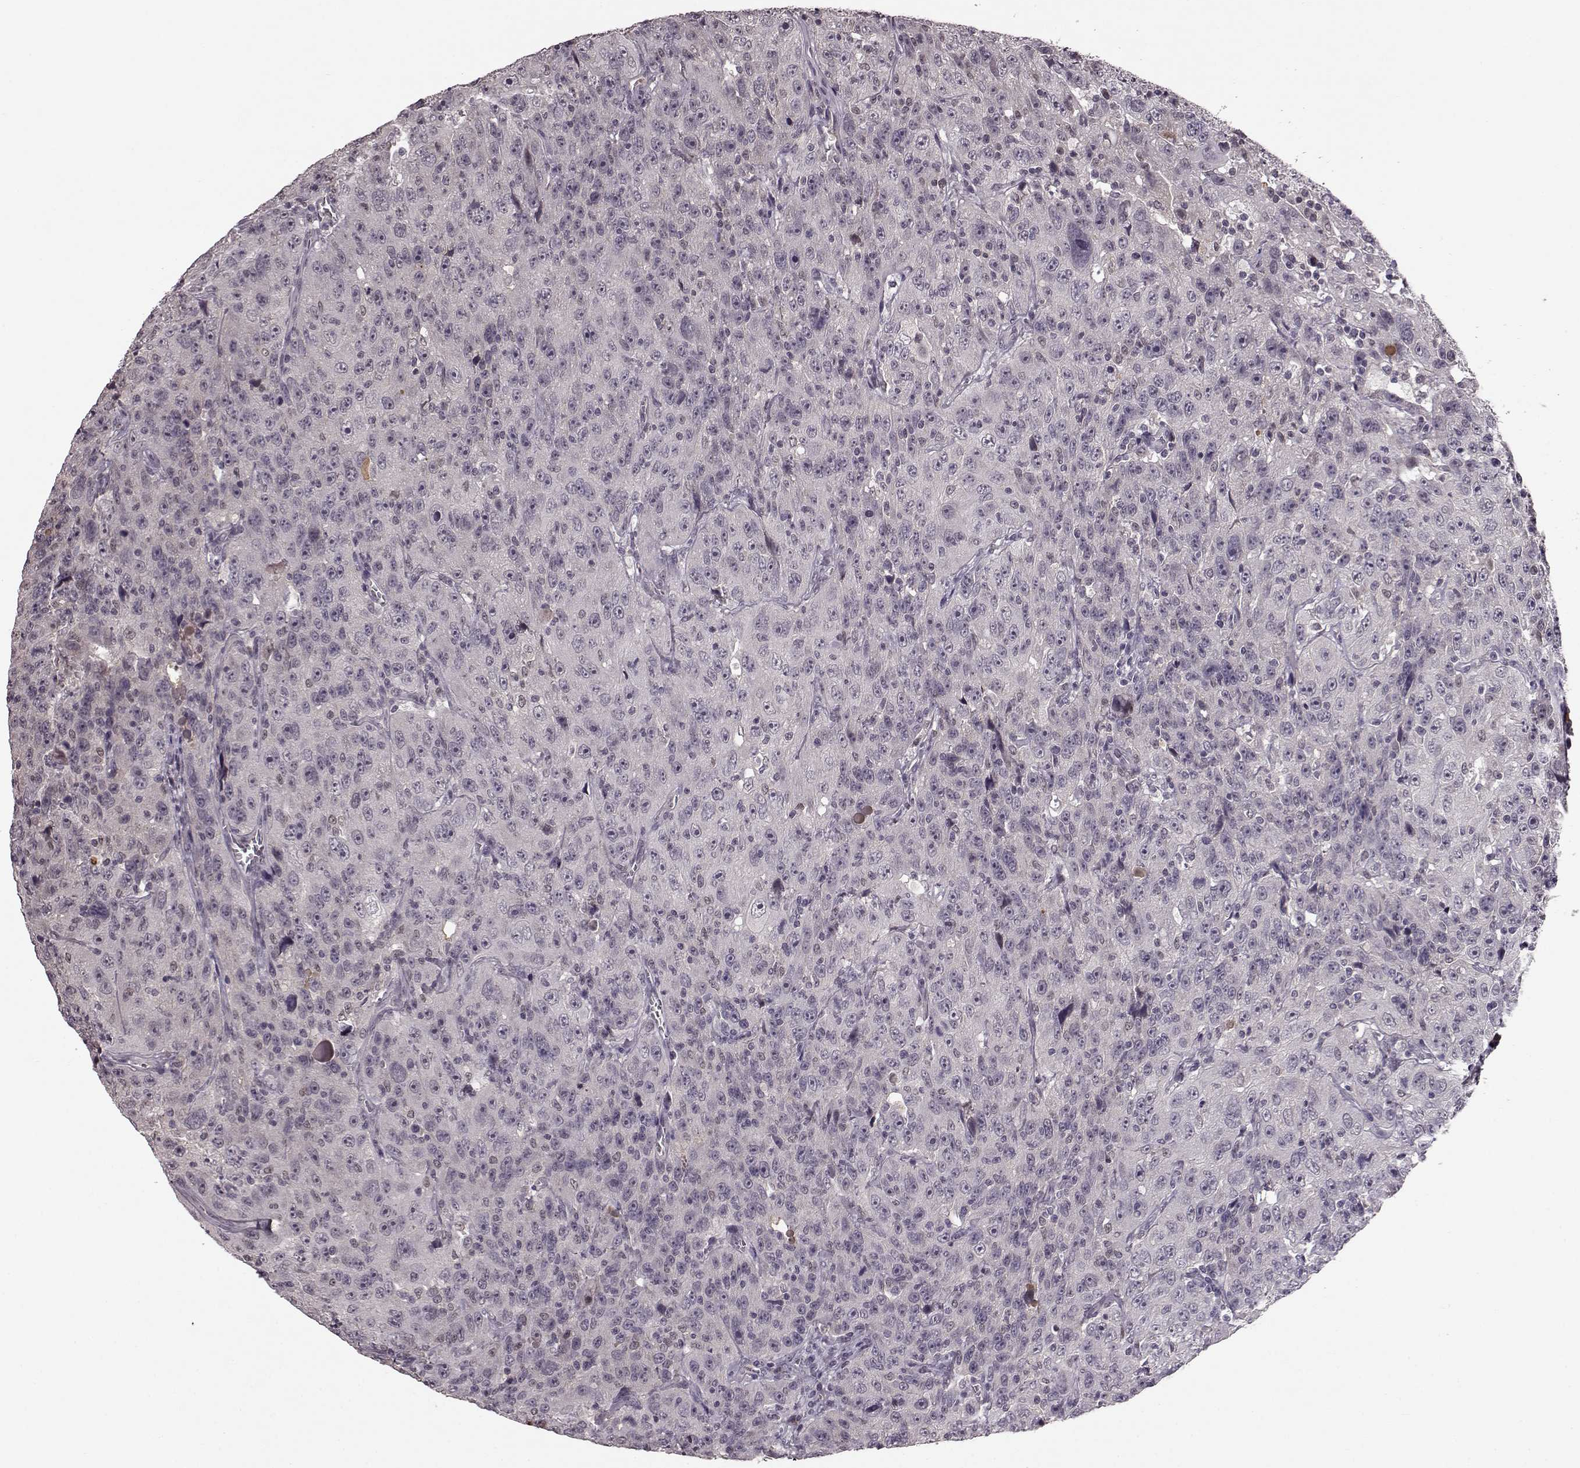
{"staining": {"intensity": "negative", "quantity": "none", "location": "none"}, "tissue": "urothelial cancer", "cell_type": "Tumor cells", "image_type": "cancer", "snomed": [{"axis": "morphology", "description": "Urothelial carcinoma, NOS"}, {"axis": "morphology", "description": "Urothelial carcinoma, High grade"}, {"axis": "topography", "description": "Urinary bladder"}], "caption": "Immunohistochemistry image of human urothelial carcinoma (high-grade) stained for a protein (brown), which displays no staining in tumor cells.", "gene": "NRL", "patient": {"sex": "female", "age": 73}}